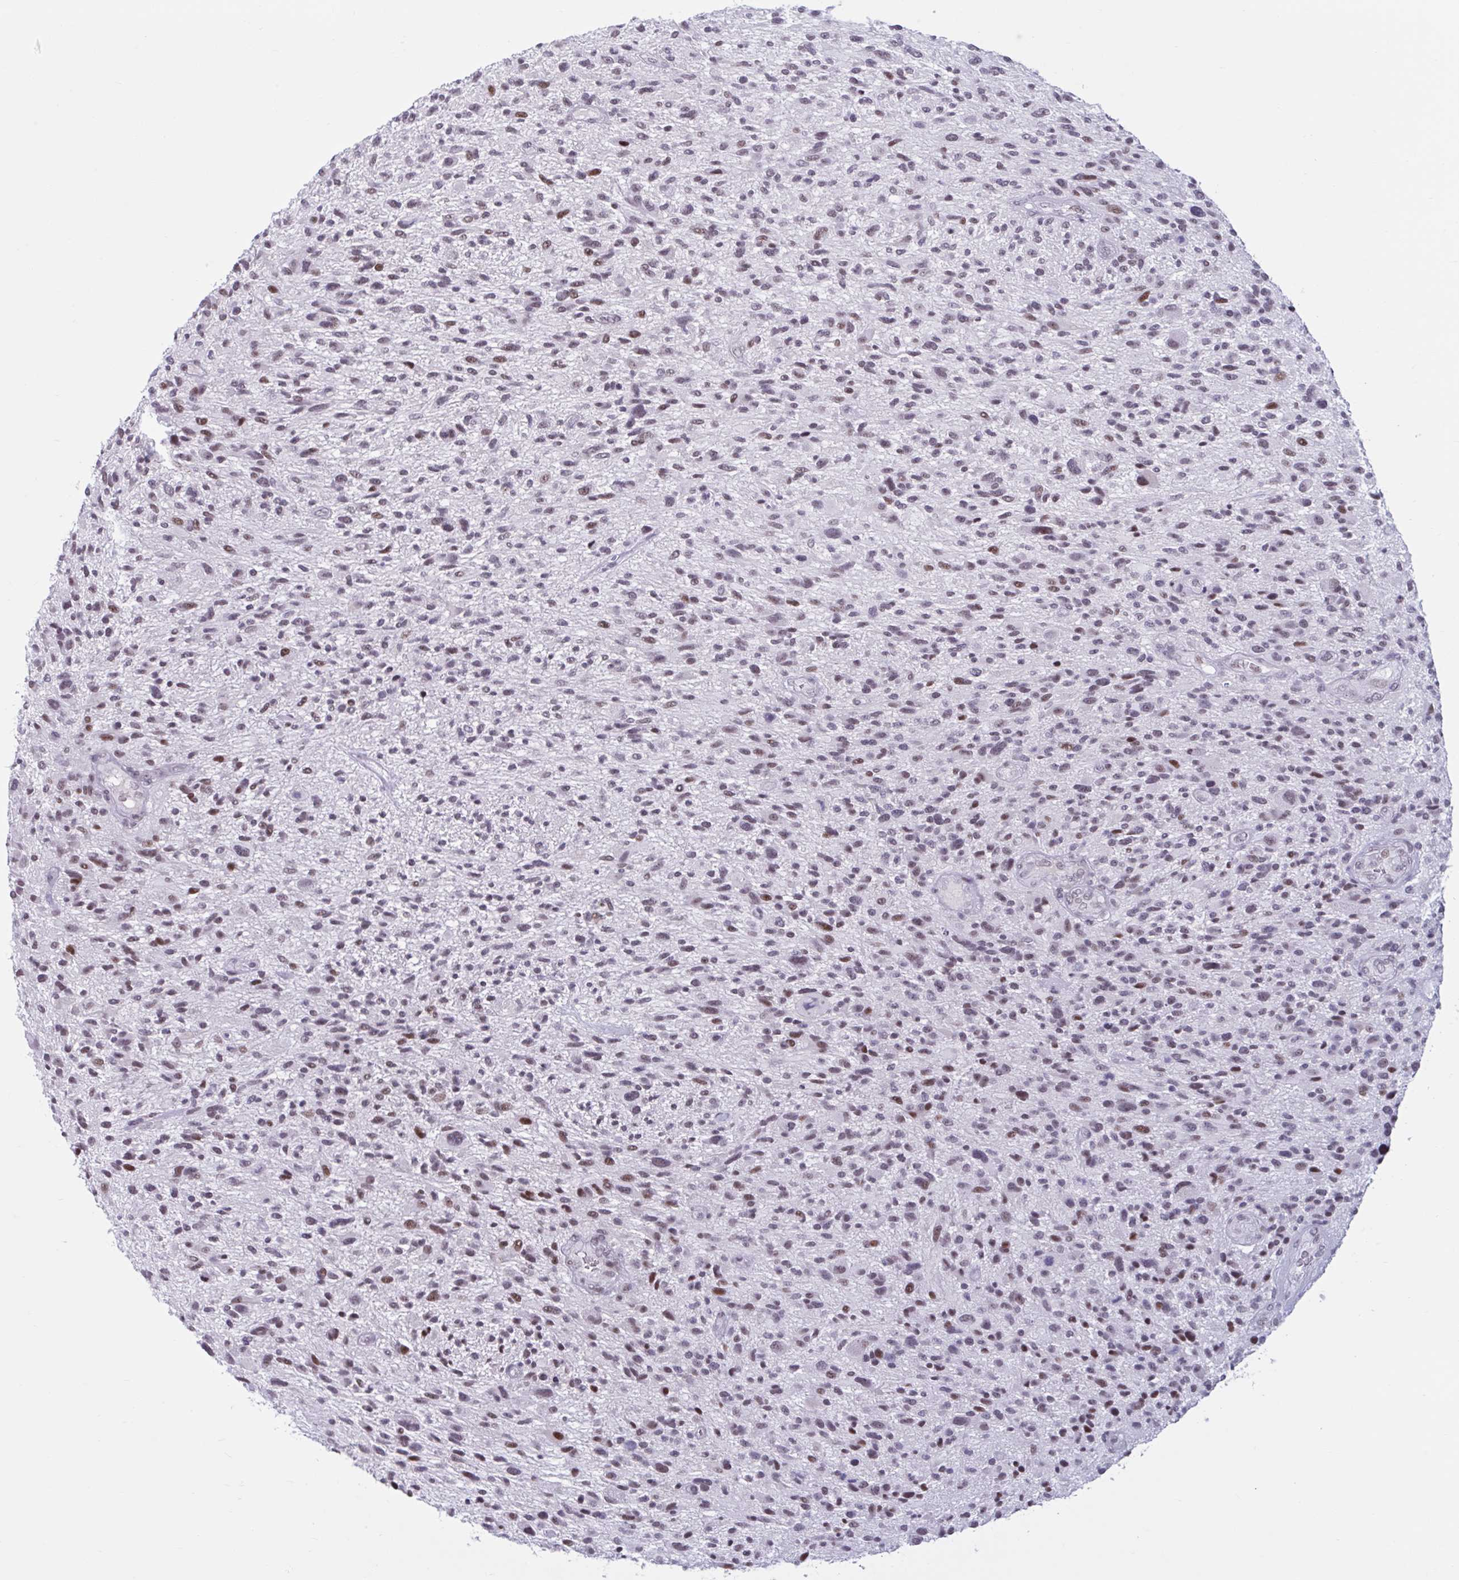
{"staining": {"intensity": "moderate", "quantity": "25%-75%", "location": "nuclear"}, "tissue": "glioma", "cell_type": "Tumor cells", "image_type": "cancer", "snomed": [{"axis": "morphology", "description": "Glioma, malignant, High grade"}, {"axis": "topography", "description": "Brain"}], "caption": "Glioma stained with immunohistochemistry (IHC) demonstrates moderate nuclear staining in about 25%-75% of tumor cells.", "gene": "HSD17B6", "patient": {"sex": "male", "age": 47}}